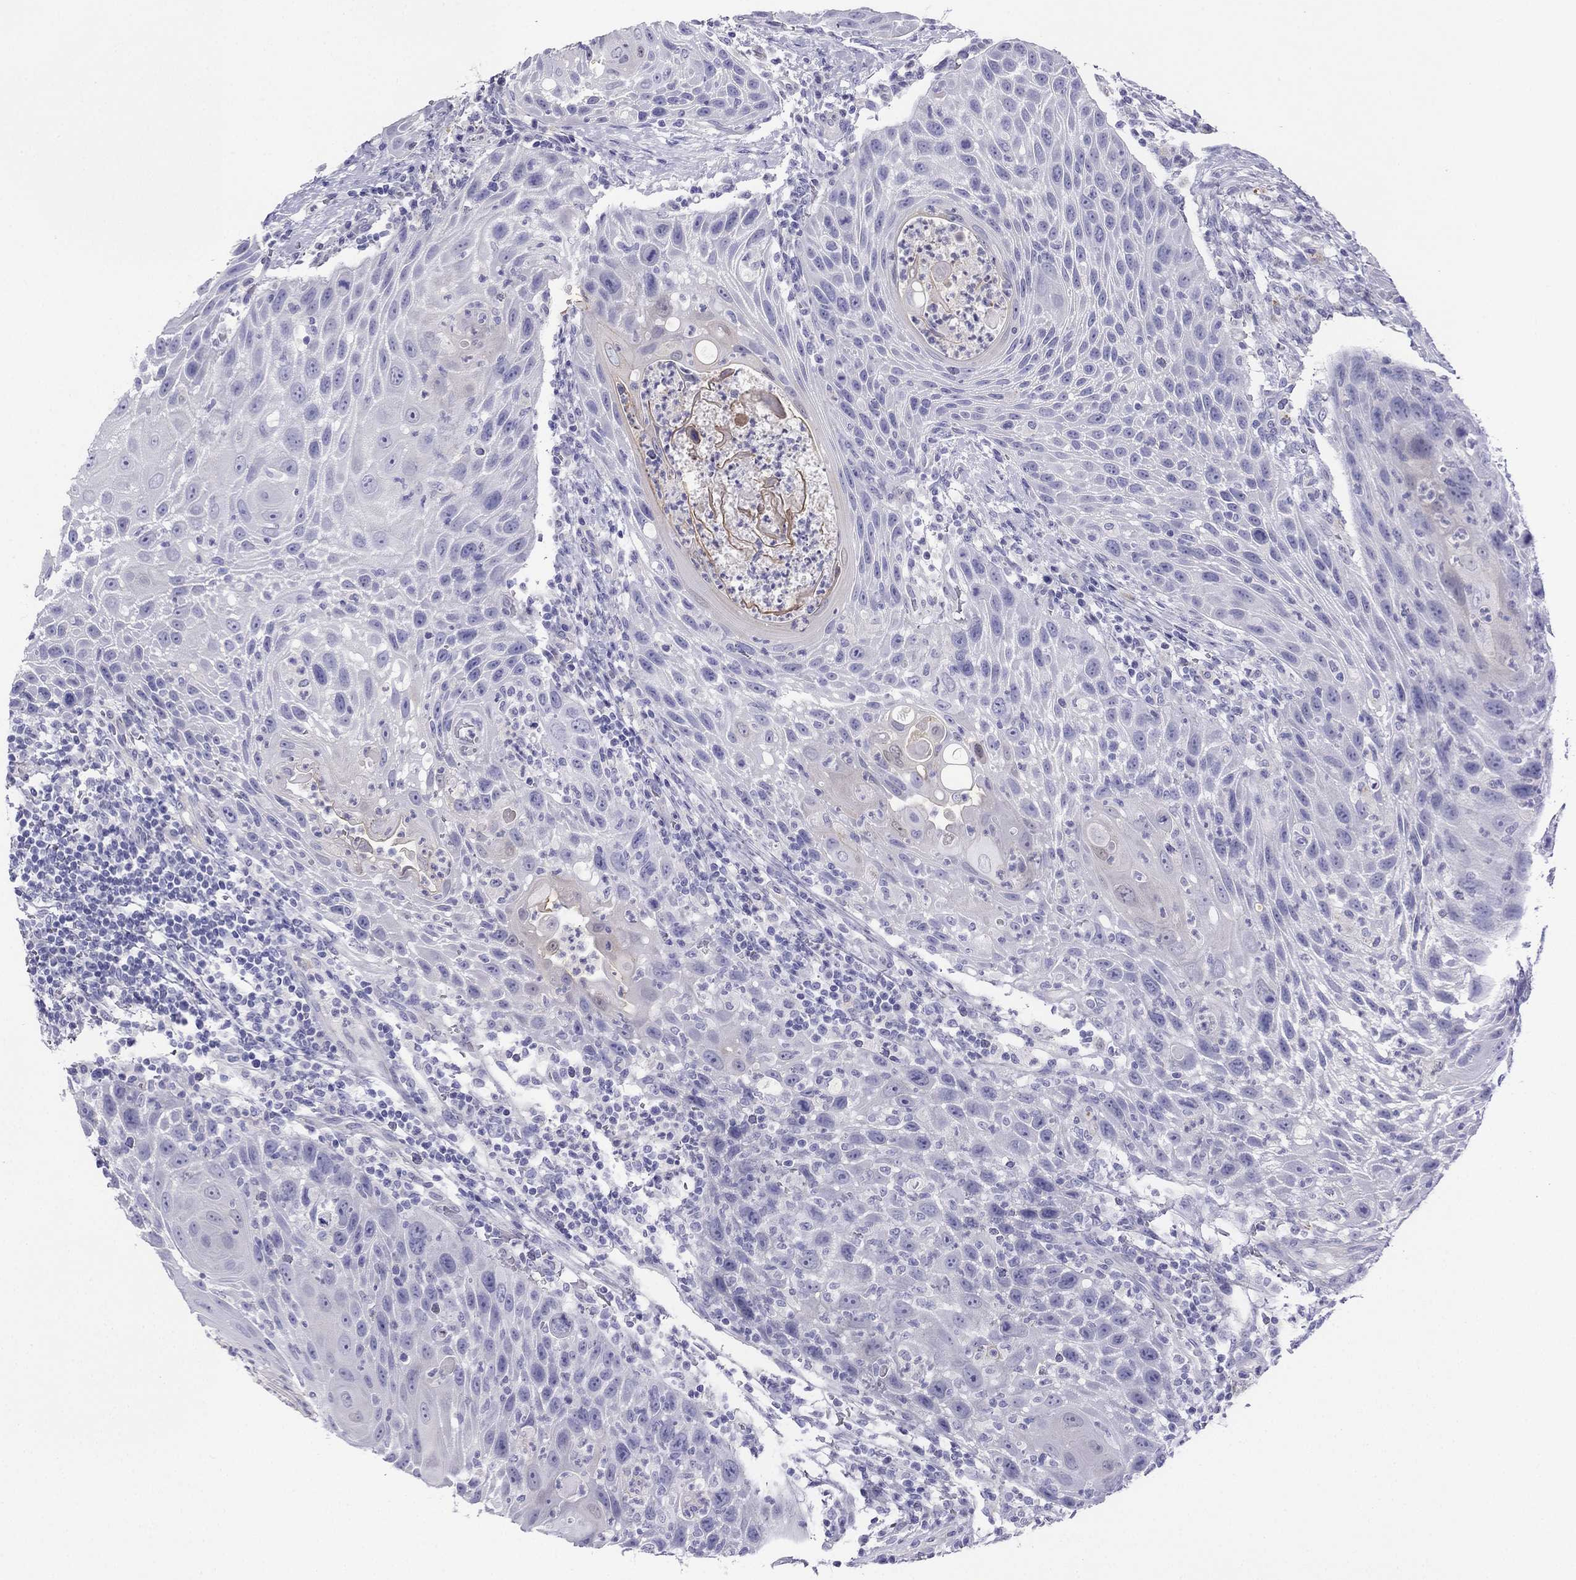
{"staining": {"intensity": "negative", "quantity": "none", "location": "none"}, "tissue": "head and neck cancer", "cell_type": "Tumor cells", "image_type": "cancer", "snomed": [{"axis": "morphology", "description": "Squamous cell carcinoma, NOS"}, {"axis": "topography", "description": "Head-Neck"}], "caption": "High magnification brightfield microscopy of head and neck cancer (squamous cell carcinoma) stained with DAB (3,3'-diaminobenzidine) (brown) and counterstained with hematoxylin (blue): tumor cells show no significant positivity.", "gene": "ALOXE3", "patient": {"sex": "male", "age": 69}}